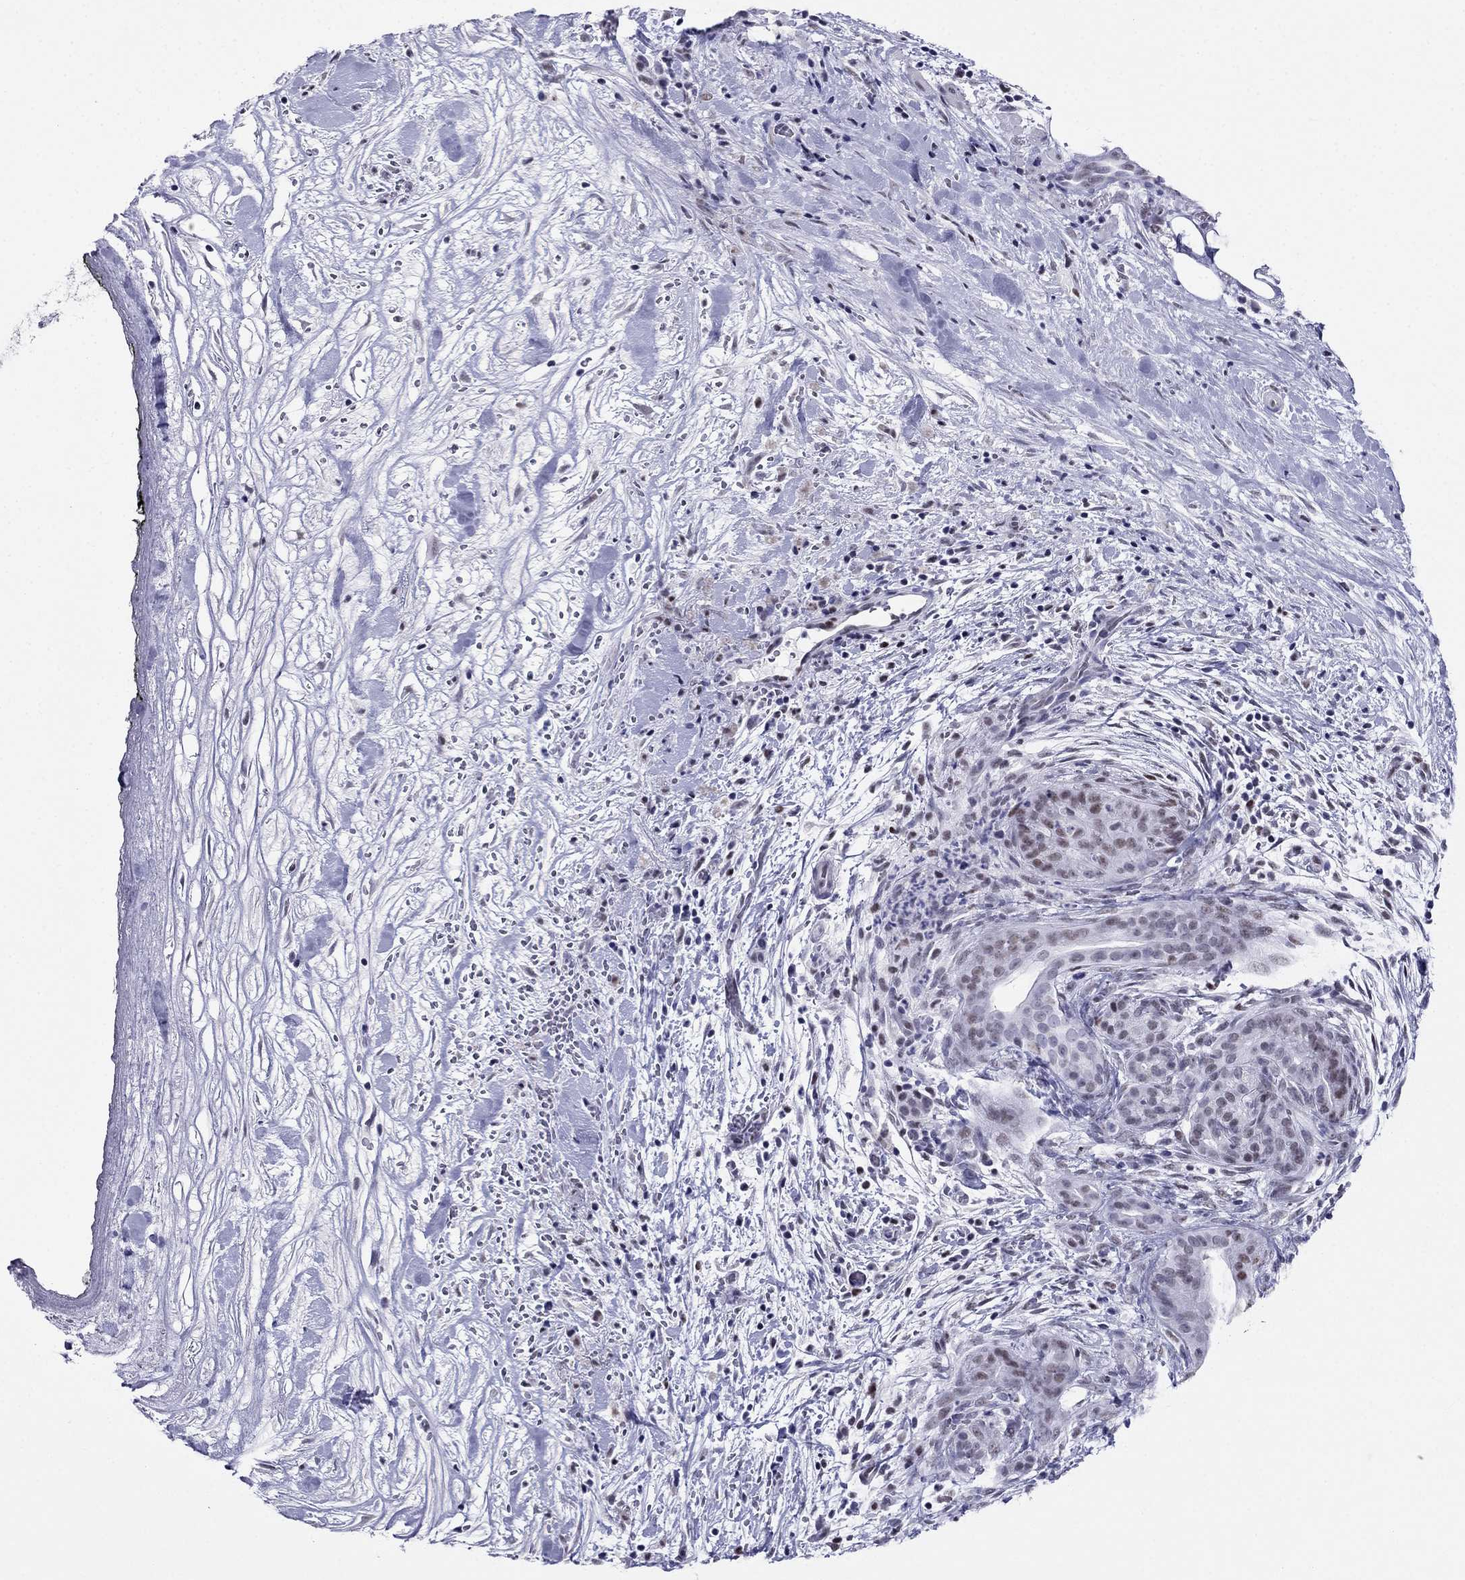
{"staining": {"intensity": "moderate", "quantity": "<25%", "location": "nuclear"}, "tissue": "pancreatic cancer", "cell_type": "Tumor cells", "image_type": "cancer", "snomed": [{"axis": "morphology", "description": "Adenocarcinoma, NOS"}, {"axis": "topography", "description": "Pancreas"}], "caption": "DAB immunohistochemical staining of human pancreatic cancer shows moderate nuclear protein positivity in about <25% of tumor cells.", "gene": "PPM1G", "patient": {"sex": "male", "age": 44}}